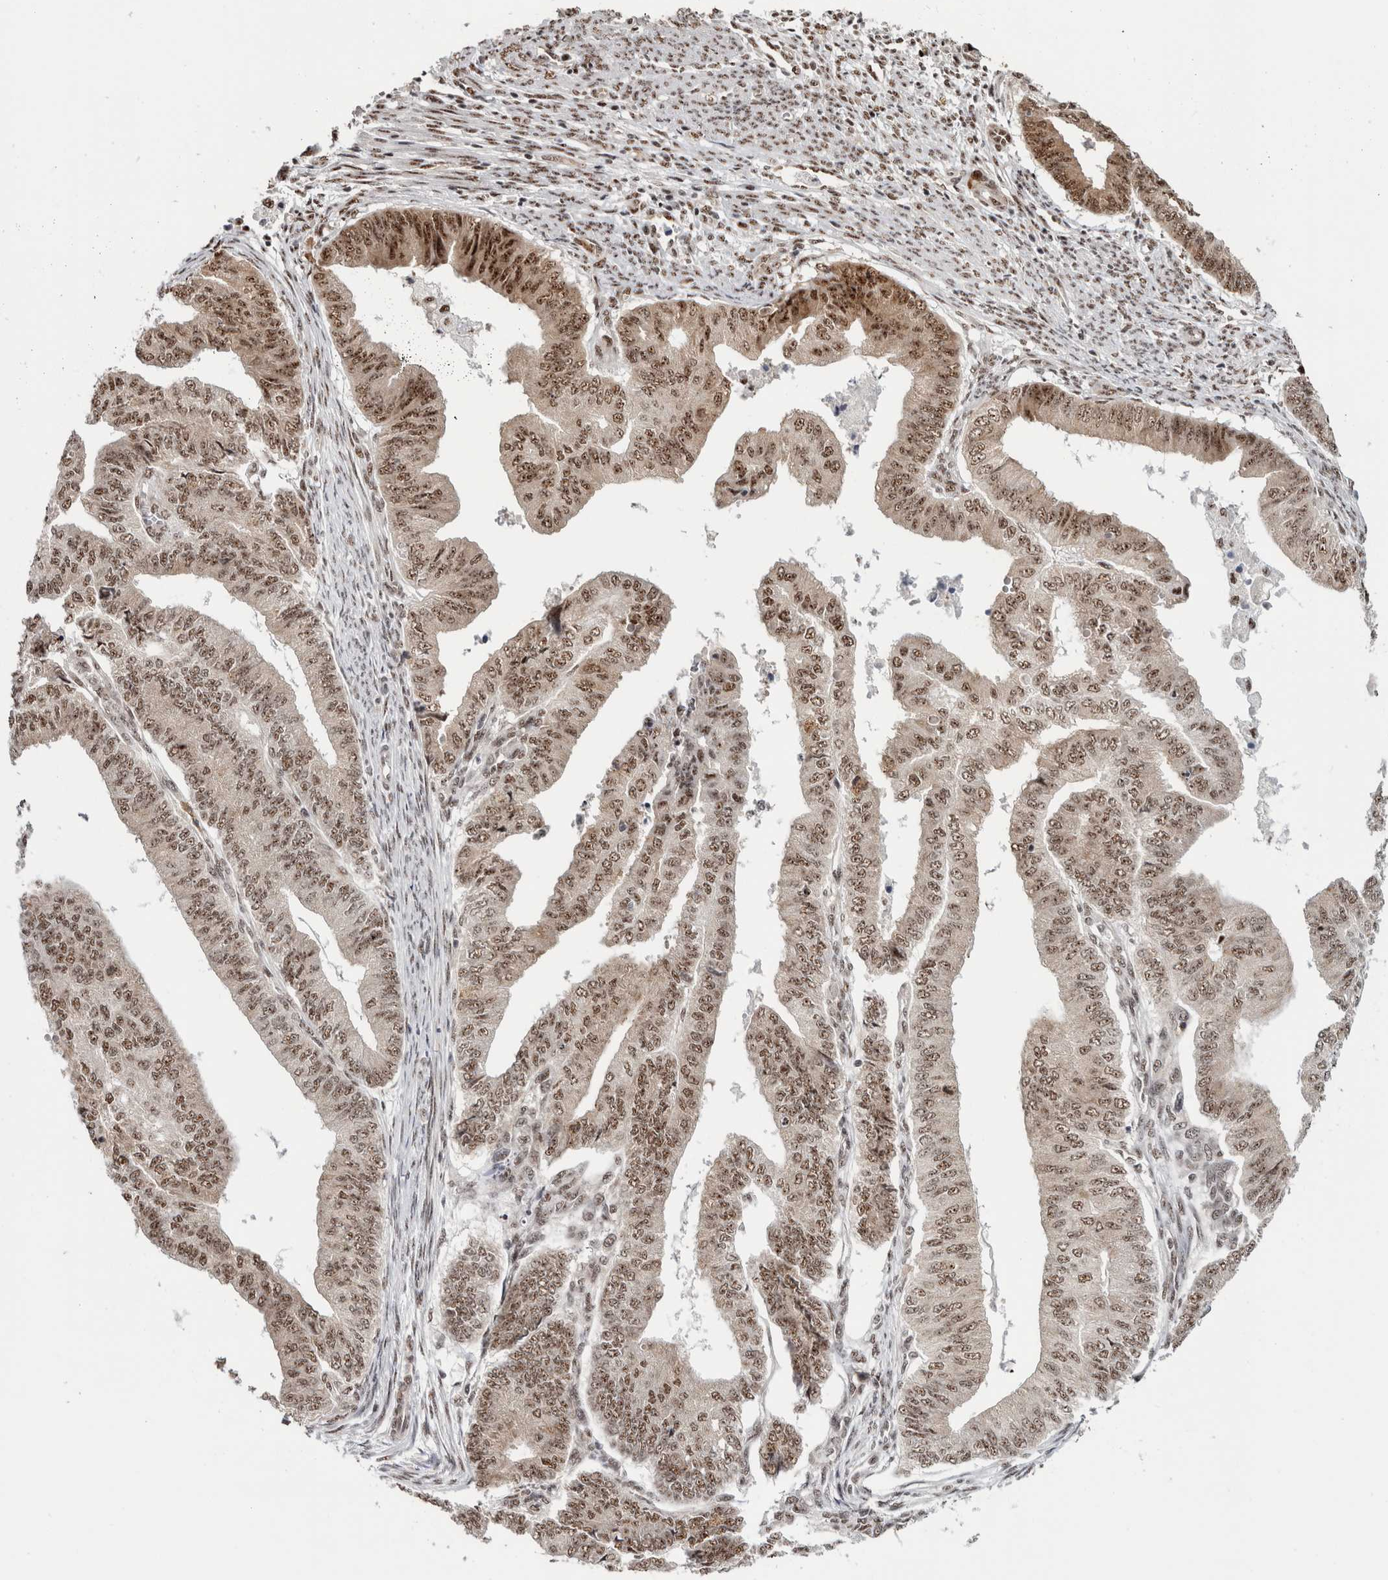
{"staining": {"intensity": "moderate", "quantity": ">75%", "location": "cytoplasmic/membranous,nuclear"}, "tissue": "endometrial cancer", "cell_type": "Tumor cells", "image_type": "cancer", "snomed": [{"axis": "morphology", "description": "Polyp, NOS"}, {"axis": "morphology", "description": "Adenocarcinoma, NOS"}, {"axis": "morphology", "description": "Adenoma, NOS"}, {"axis": "topography", "description": "Endometrium"}], "caption": "Endometrial polyp tissue demonstrates moderate cytoplasmic/membranous and nuclear expression in about >75% of tumor cells Using DAB (brown) and hematoxylin (blue) stains, captured at high magnification using brightfield microscopy.", "gene": "MKNK1", "patient": {"sex": "female", "age": 79}}